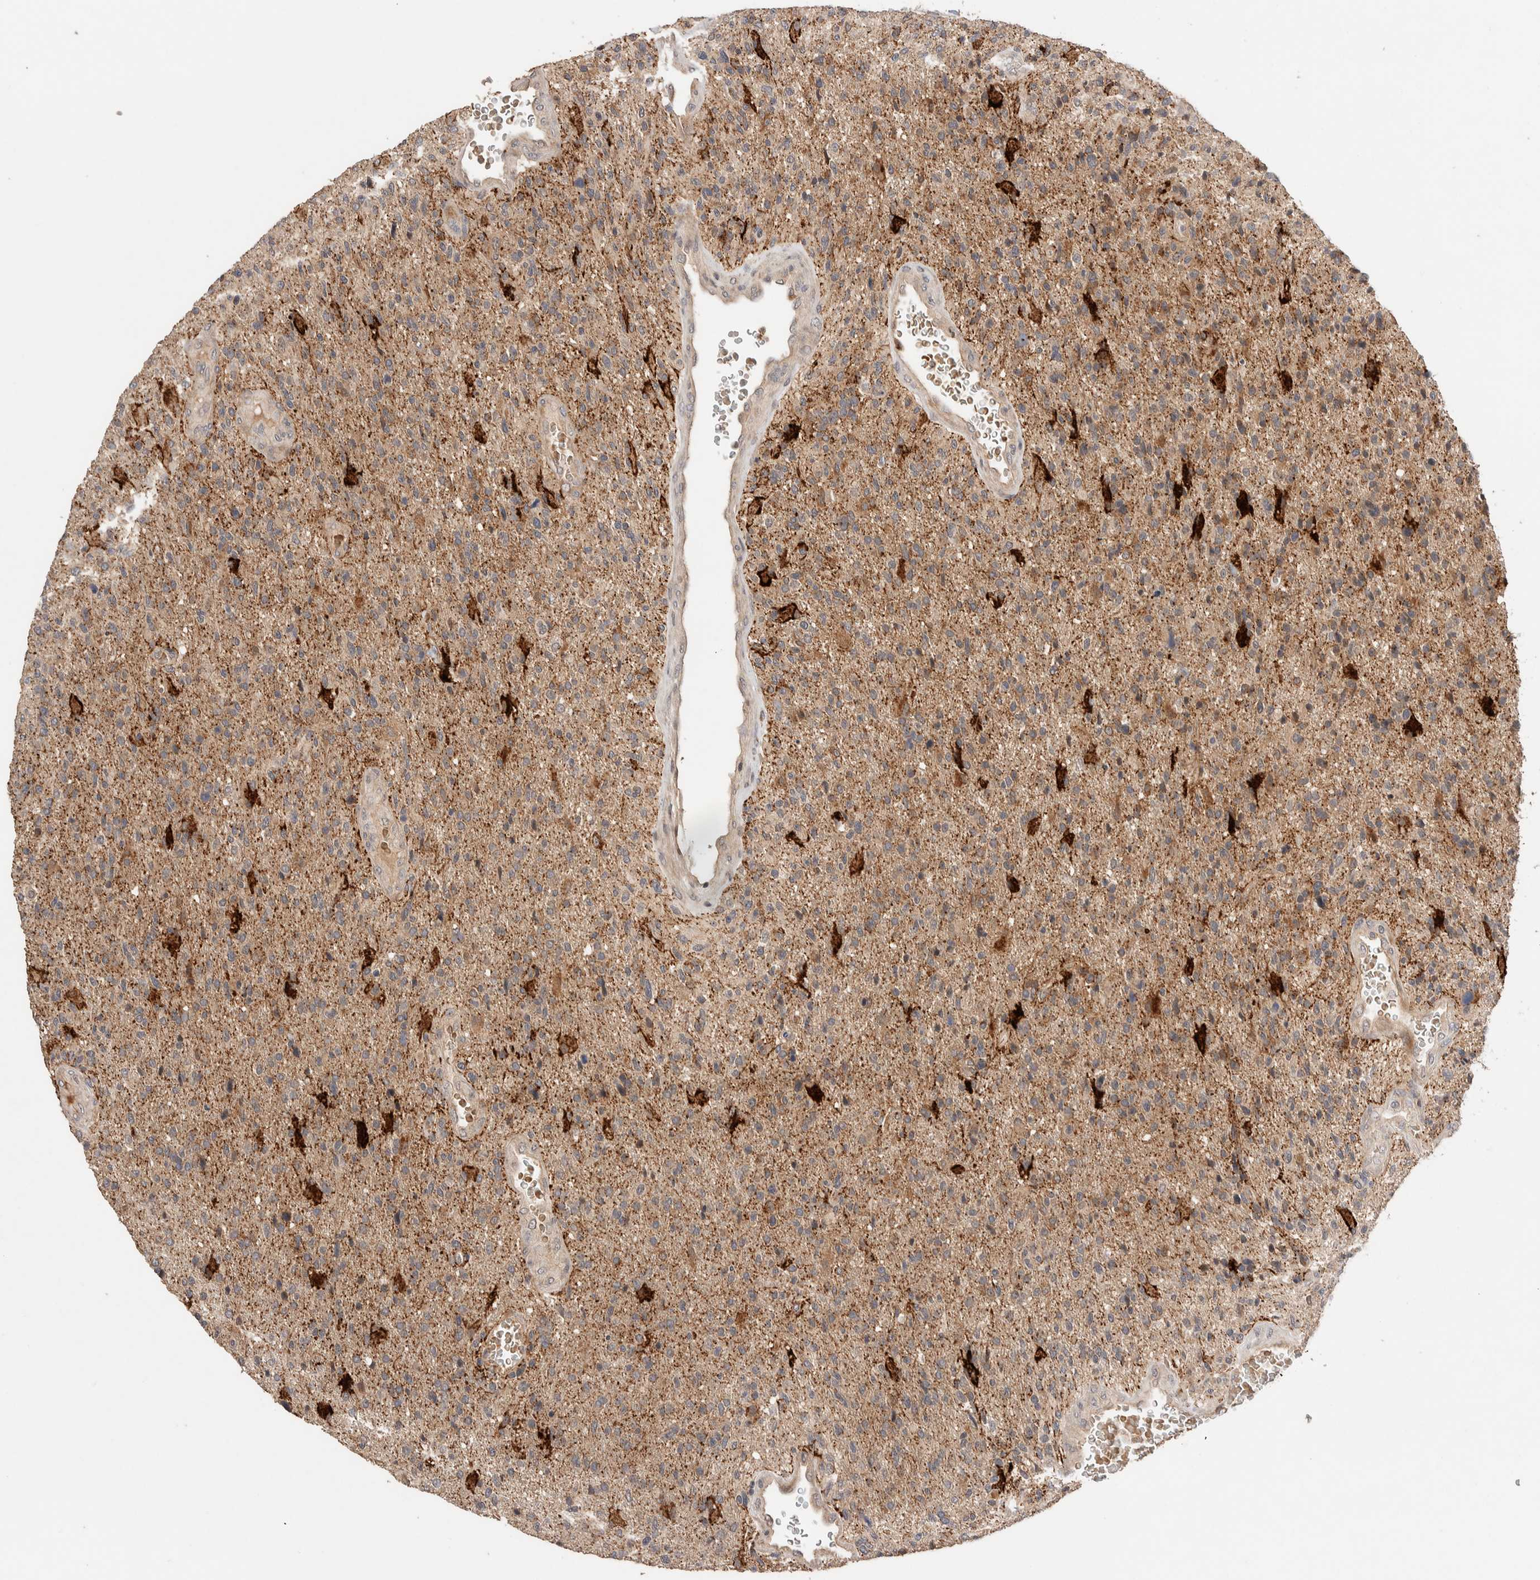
{"staining": {"intensity": "strong", "quantity": "<25%", "location": "cytoplasmic/membranous"}, "tissue": "glioma", "cell_type": "Tumor cells", "image_type": "cancer", "snomed": [{"axis": "morphology", "description": "Glioma, malignant, High grade"}, {"axis": "topography", "description": "Brain"}], "caption": "Protein staining exhibits strong cytoplasmic/membranous positivity in about <25% of tumor cells in malignant glioma (high-grade).", "gene": "CASK", "patient": {"sex": "male", "age": 72}}